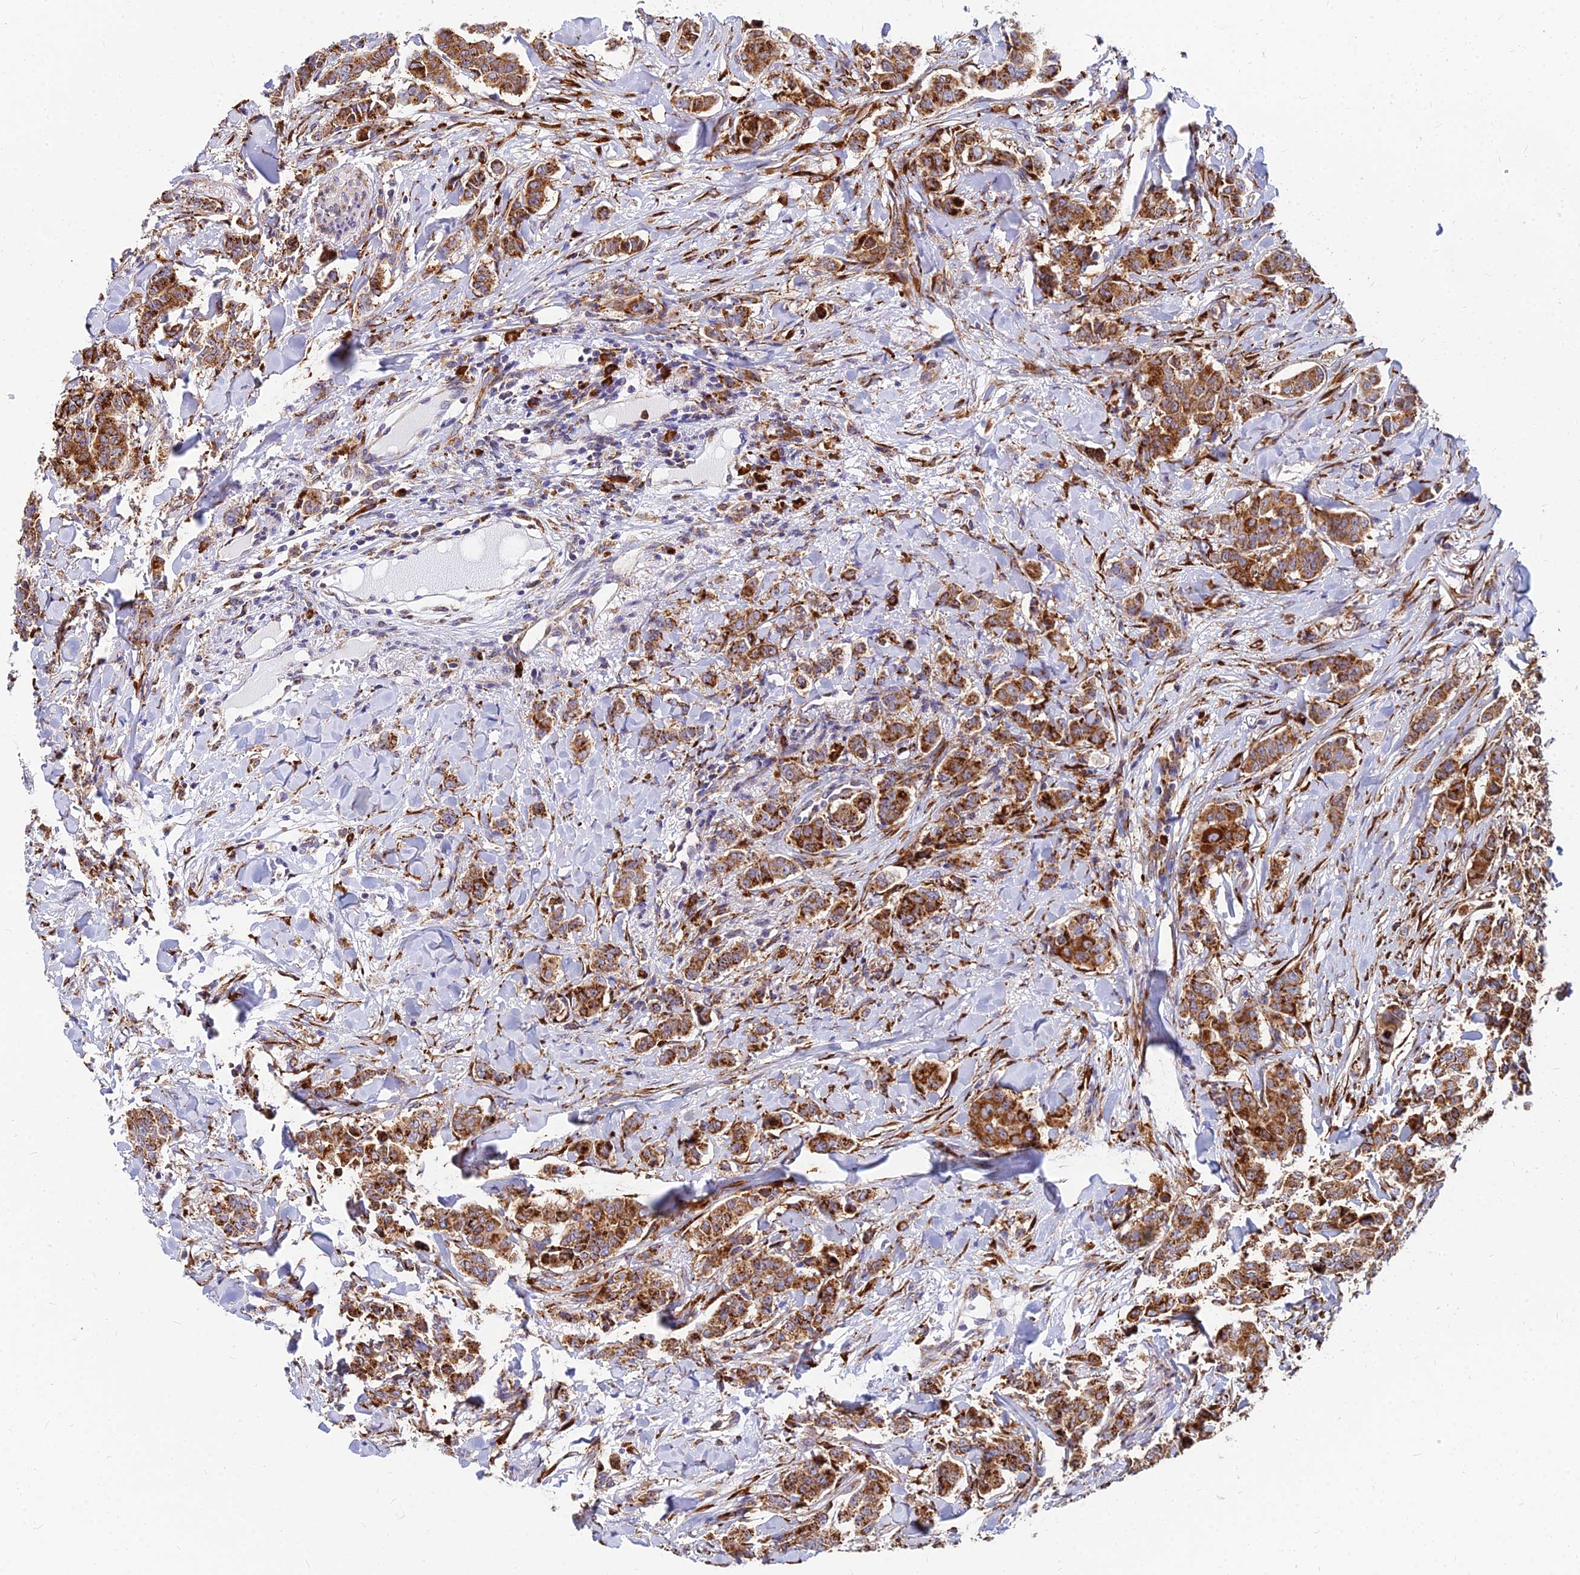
{"staining": {"intensity": "strong", "quantity": ">75%", "location": "cytoplasmic/membranous"}, "tissue": "breast cancer", "cell_type": "Tumor cells", "image_type": "cancer", "snomed": [{"axis": "morphology", "description": "Duct carcinoma"}, {"axis": "topography", "description": "Breast"}], "caption": "Immunohistochemistry histopathology image of breast cancer (invasive ductal carcinoma) stained for a protein (brown), which displays high levels of strong cytoplasmic/membranous expression in about >75% of tumor cells.", "gene": "CCT6B", "patient": {"sex": "female", "age": 40}}